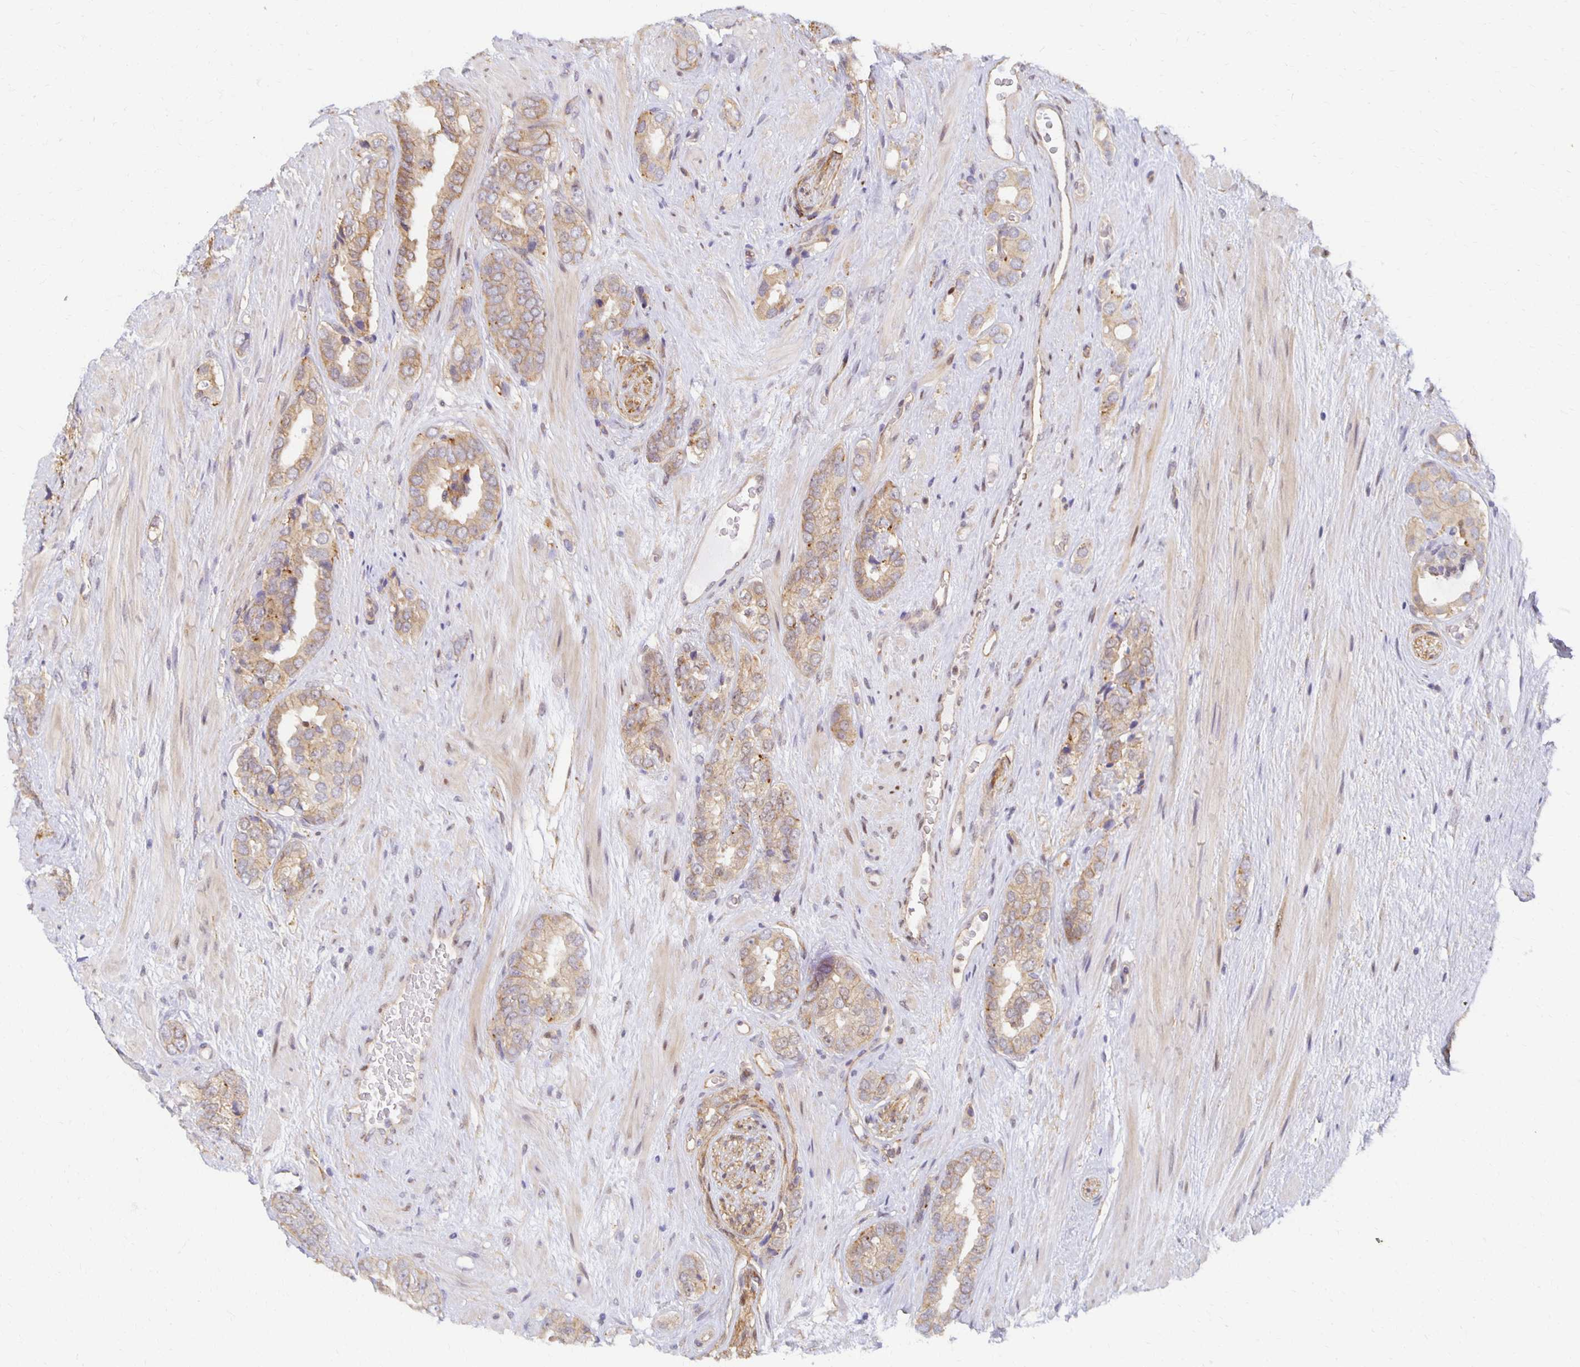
{"staining": {"intensity": "weak", "quantity": ">75%", "location": "cytoplasmic/membranous"}, "tissue": "prostate cancer", "cell_type": "Tumor cells", "image_type": "cancer", "snomed": [{"axis": "morphology", "description": "Adenocarcinoma, High grade"}, {"axis": "topography", "description": "Prostate"}], "caption": "The histopathology image demonstrates a brown stain indicating the presence of a protein in the cytoplasmic/membranous of tumor cells in prostate cancer.", "gene": "SORL1", "patient": {"sex": "male", "age": 71}}